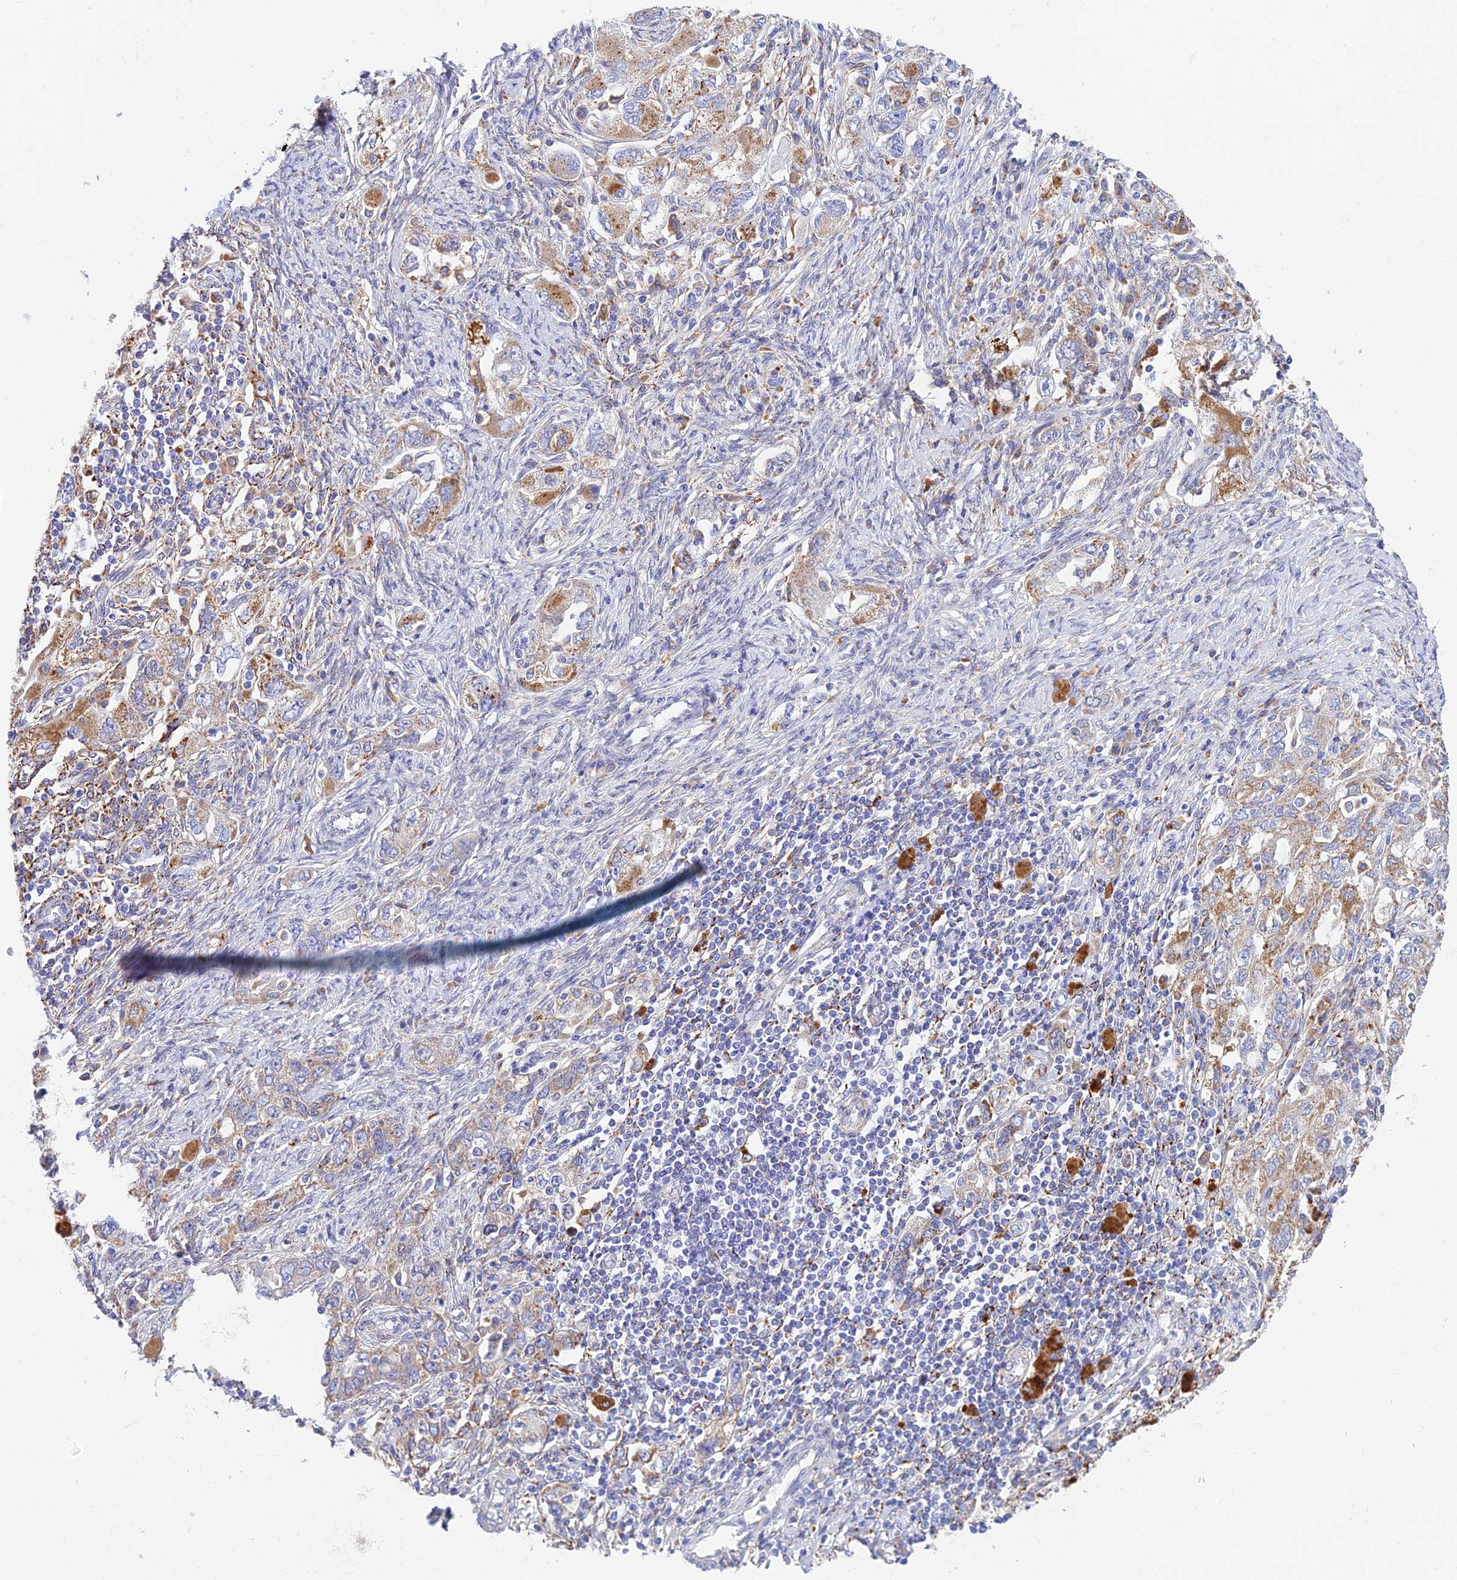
{"staining": {"intensity": "moderate", "quantity": ">75%", "location": "cytoplasmic/membranous"}, "tissue": "ovarian cancer", "cell_type": "Tumor cells", "image_type": "cancer", "snomed": [{"axis": "morphology", "description": "Carcinoma, NOS"}, {"axis": "morphology", "description": "Cystadenocarcinoma, serous, NOS"}, {"axis": "topography", "description": "Ovary"}], "caption": "A photomicrograph of ovarian cancer stained for a protein displays moderate cytoplasmic/membranous brown staining in tumor cells. (IHC, brightfield microscopy, high magnification).", "gene": "VKORC1", "patient": {"sex": "female", "age": 69}}